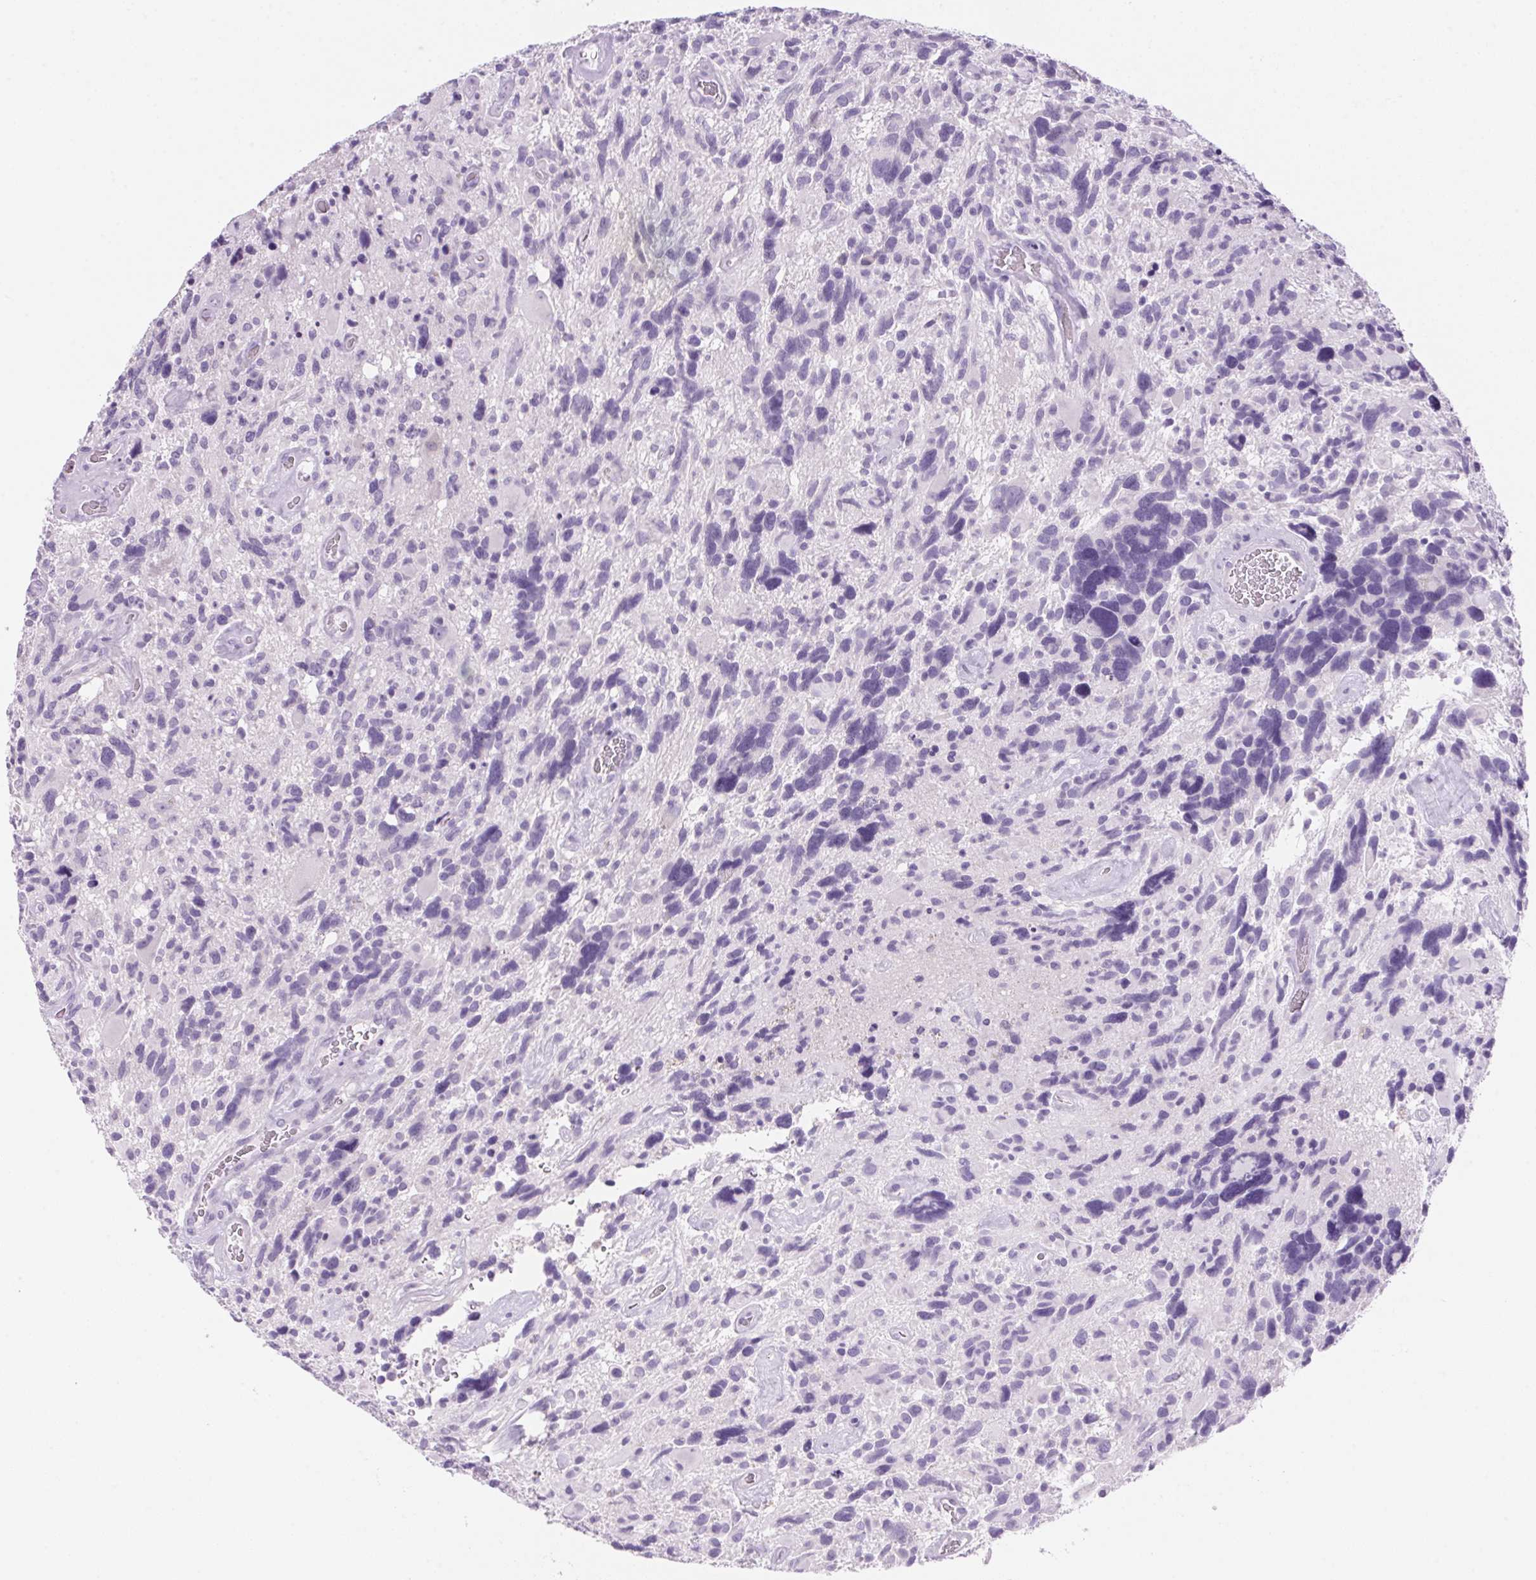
{"staining": {"intensity": "negative", "quantity": "none", "location": "none"}, "tissue": "glioma", "cell_type": "Tumor cells", "image_type": "cancer", "snomed": [{"axis": "morphology", "description": "Glioma, malignant, High grade"}, {"axis": "topography", "description": "Brain"}], "caption": "Tumor cells are negative for brown protein staining in high-grade glioma (malignant).", "gene": "DHCR24", "patient": {"sex": "male", "age": 49}}